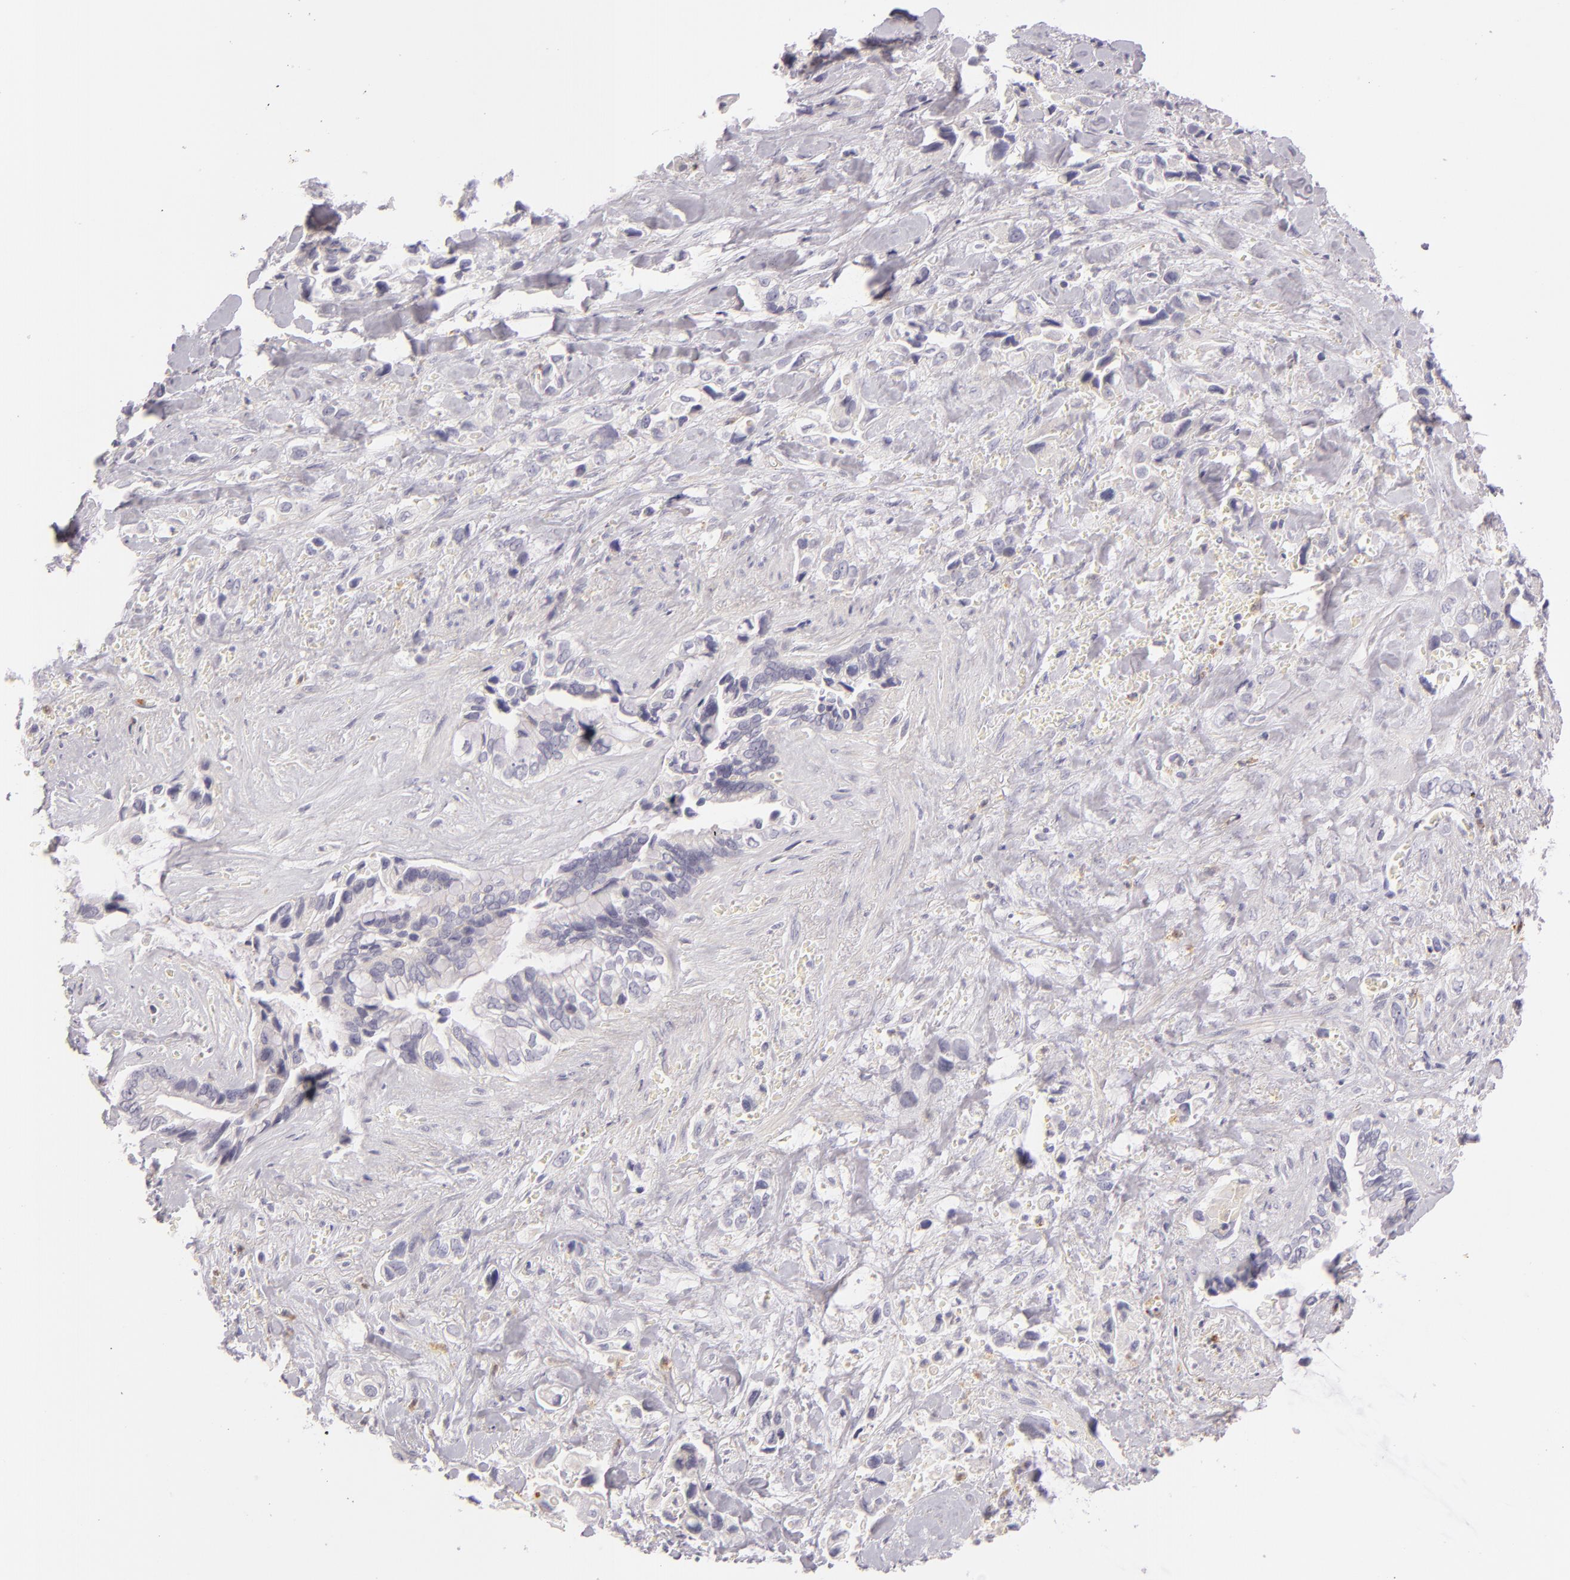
{"staining": {"intensity": "negative", "quantity": "none", "location": "none"}, "tissue": "pancreatic cancer", "cell_type": "Tumor cells", "image_type": "cancer", "snomed": [{"axis": "morphology", "description": "Adenocarcinoma, NOS"}, {"axis": "topography", "description": "Pancreas"}], "caption": "This is an immunohistochemistry photomicrograph of human pancreatic adenocarcinoma. There is no positivity in tumor cells.", "gene": "FAM181A", "patient": {"sex": "male", "age": 69}}